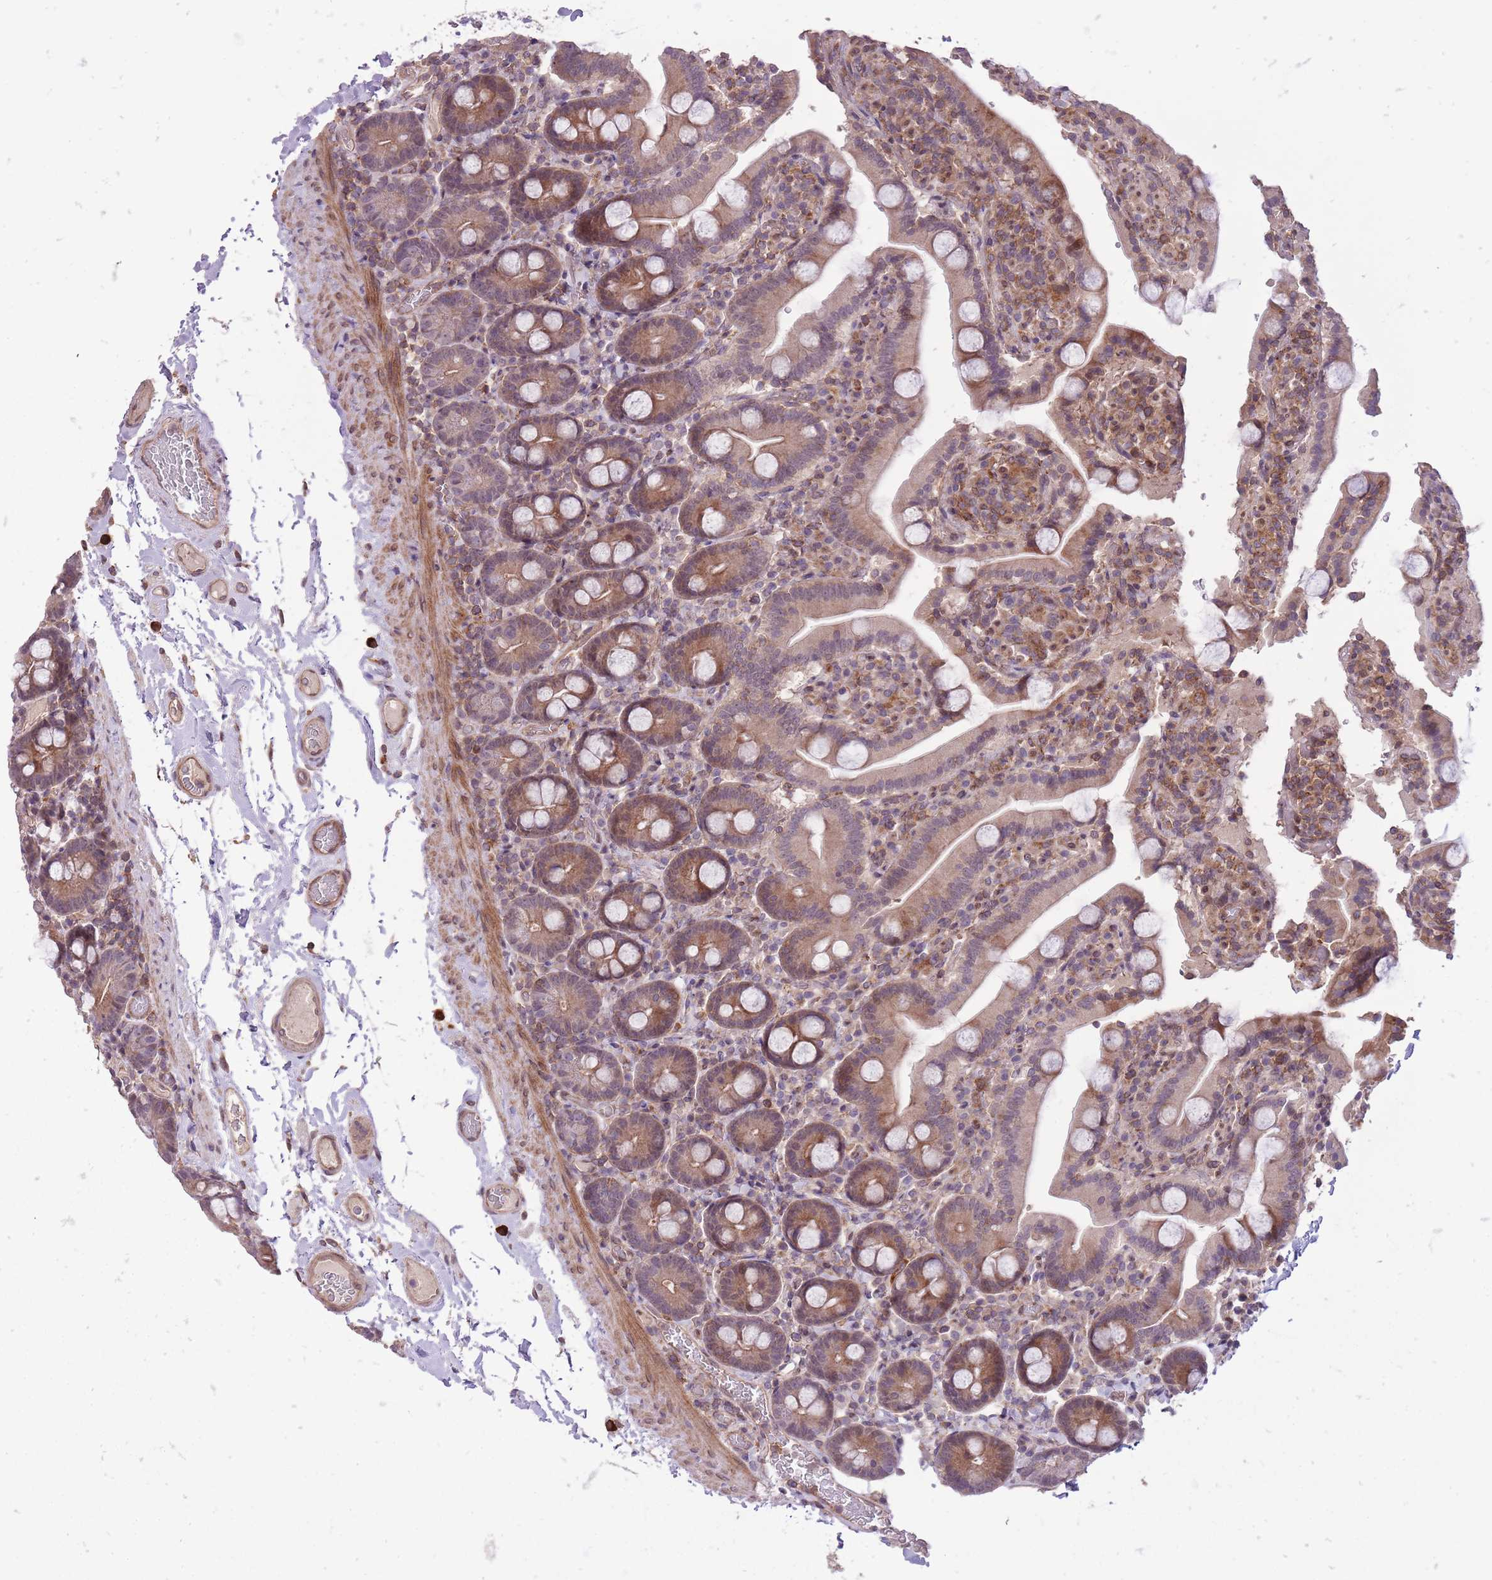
{"staining": {"intensity": "moderate", "quantity": "25%-75%", "location": "cytoplasmic/membranous"}, "tissue": "duodenum", "cell_type": "Glandular cells", "image_type": "normal", "snomed": [{"axis": "morphology", "description": "Normal tissue, NOS"}, {"axis": "topography", "description": "Duodenum"}], "caption": "A micrograph of human duodenum stained for a protein reveals moderate cytoplasmic/membranous brown staining in glandular cells. Using DAB (3,3'-diaminobenzidine) (brown) and hematoxylin (blue) stains, captured at high magnification using brightfield microscopy.", "gene": "TET3", "patient": {"sex": "male", "age": 55}}